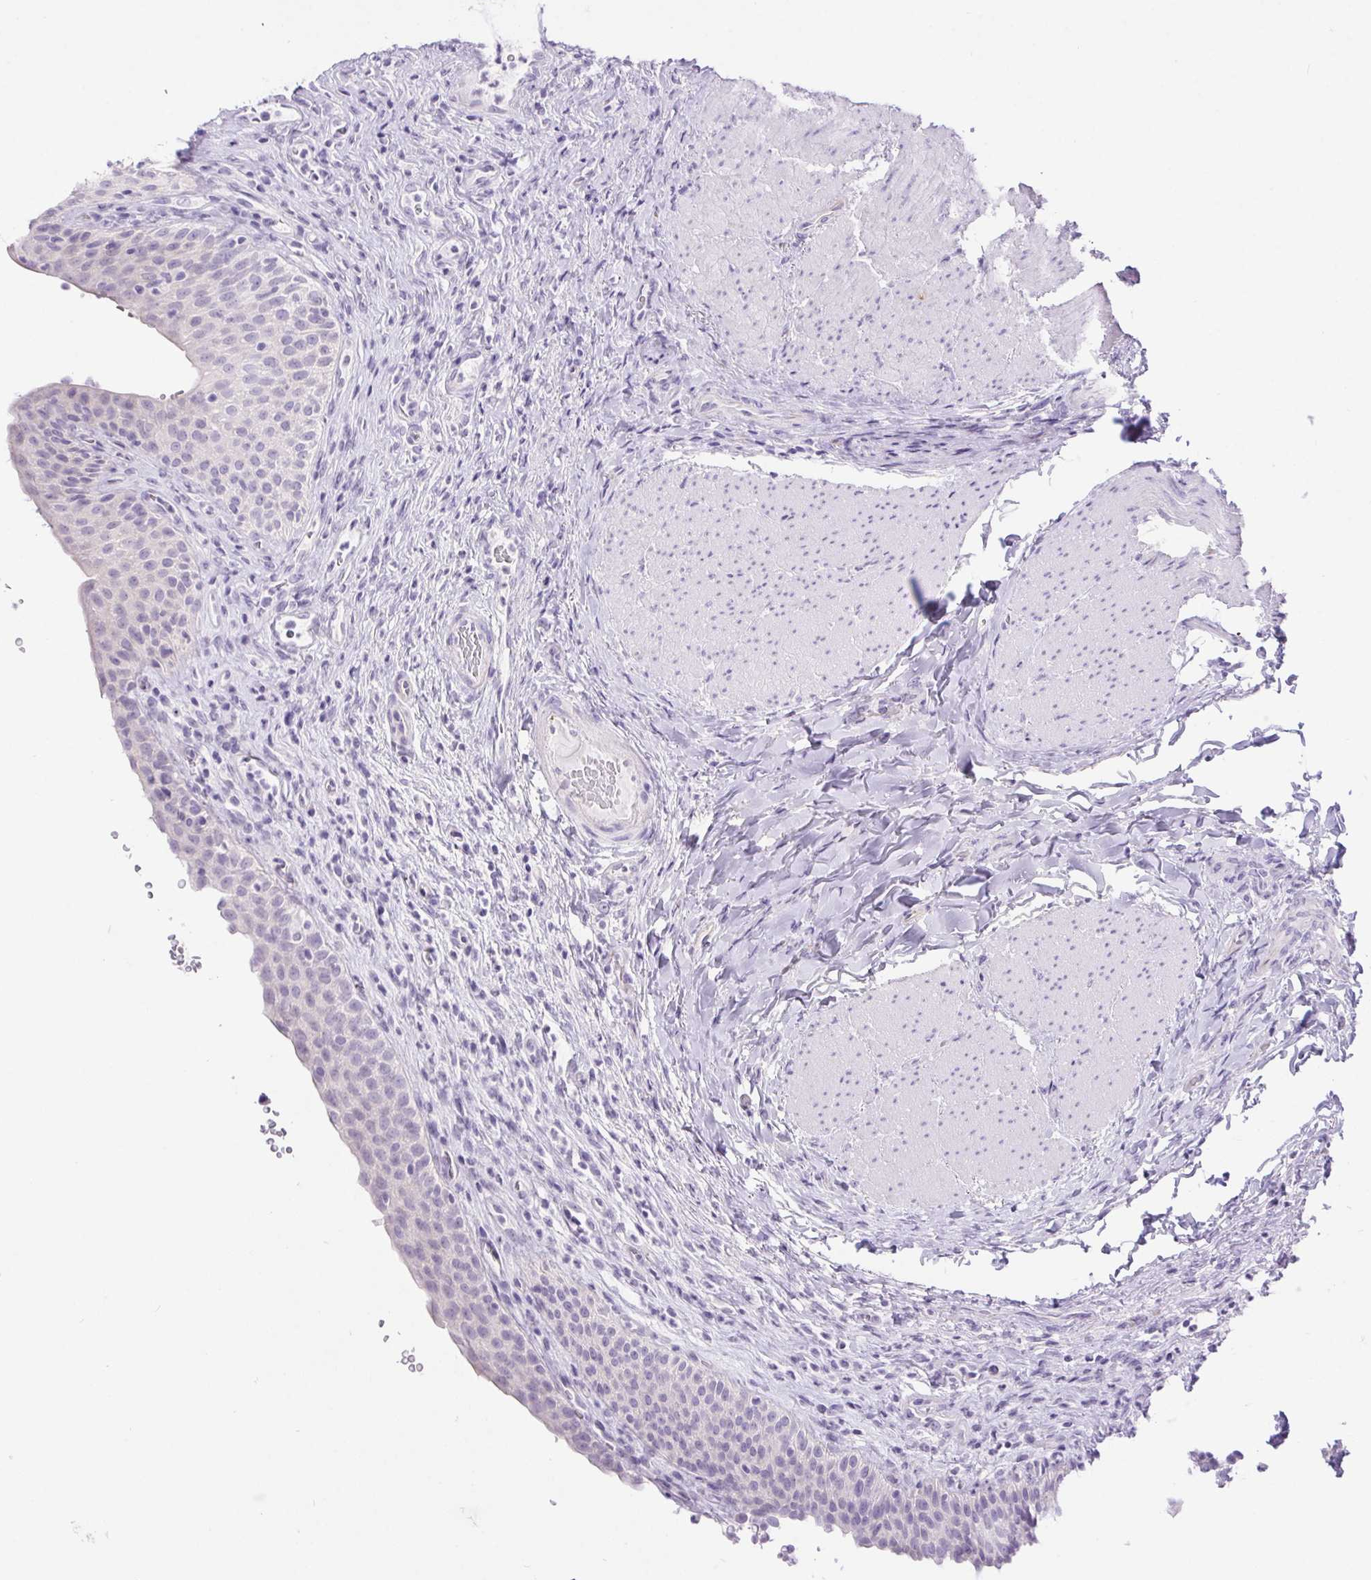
{"staining": {"intensity": "negative", "quantity": "none", "location": "none"}, "tissue": "urinary bladder", "cell_type": "Urothelial cells", "image_type": "normal", "snomed": [{"axis": "morphology", "description": "Normal tissue, NOS"}, {"axis": "topography", "description": "Urinary bladder"}, {"axis": "topography", "description": "Peripheral nerve tissue"}], "caption": "Immunohistochemical staining of benign human urinary bladder exhibits no significant positivity in urothelial cells. (Brightfield microscopy of DAB immunohistochemistry at high magnification).", "gene": "ERP27", "patient": {"sex": "male", "age": 66}}